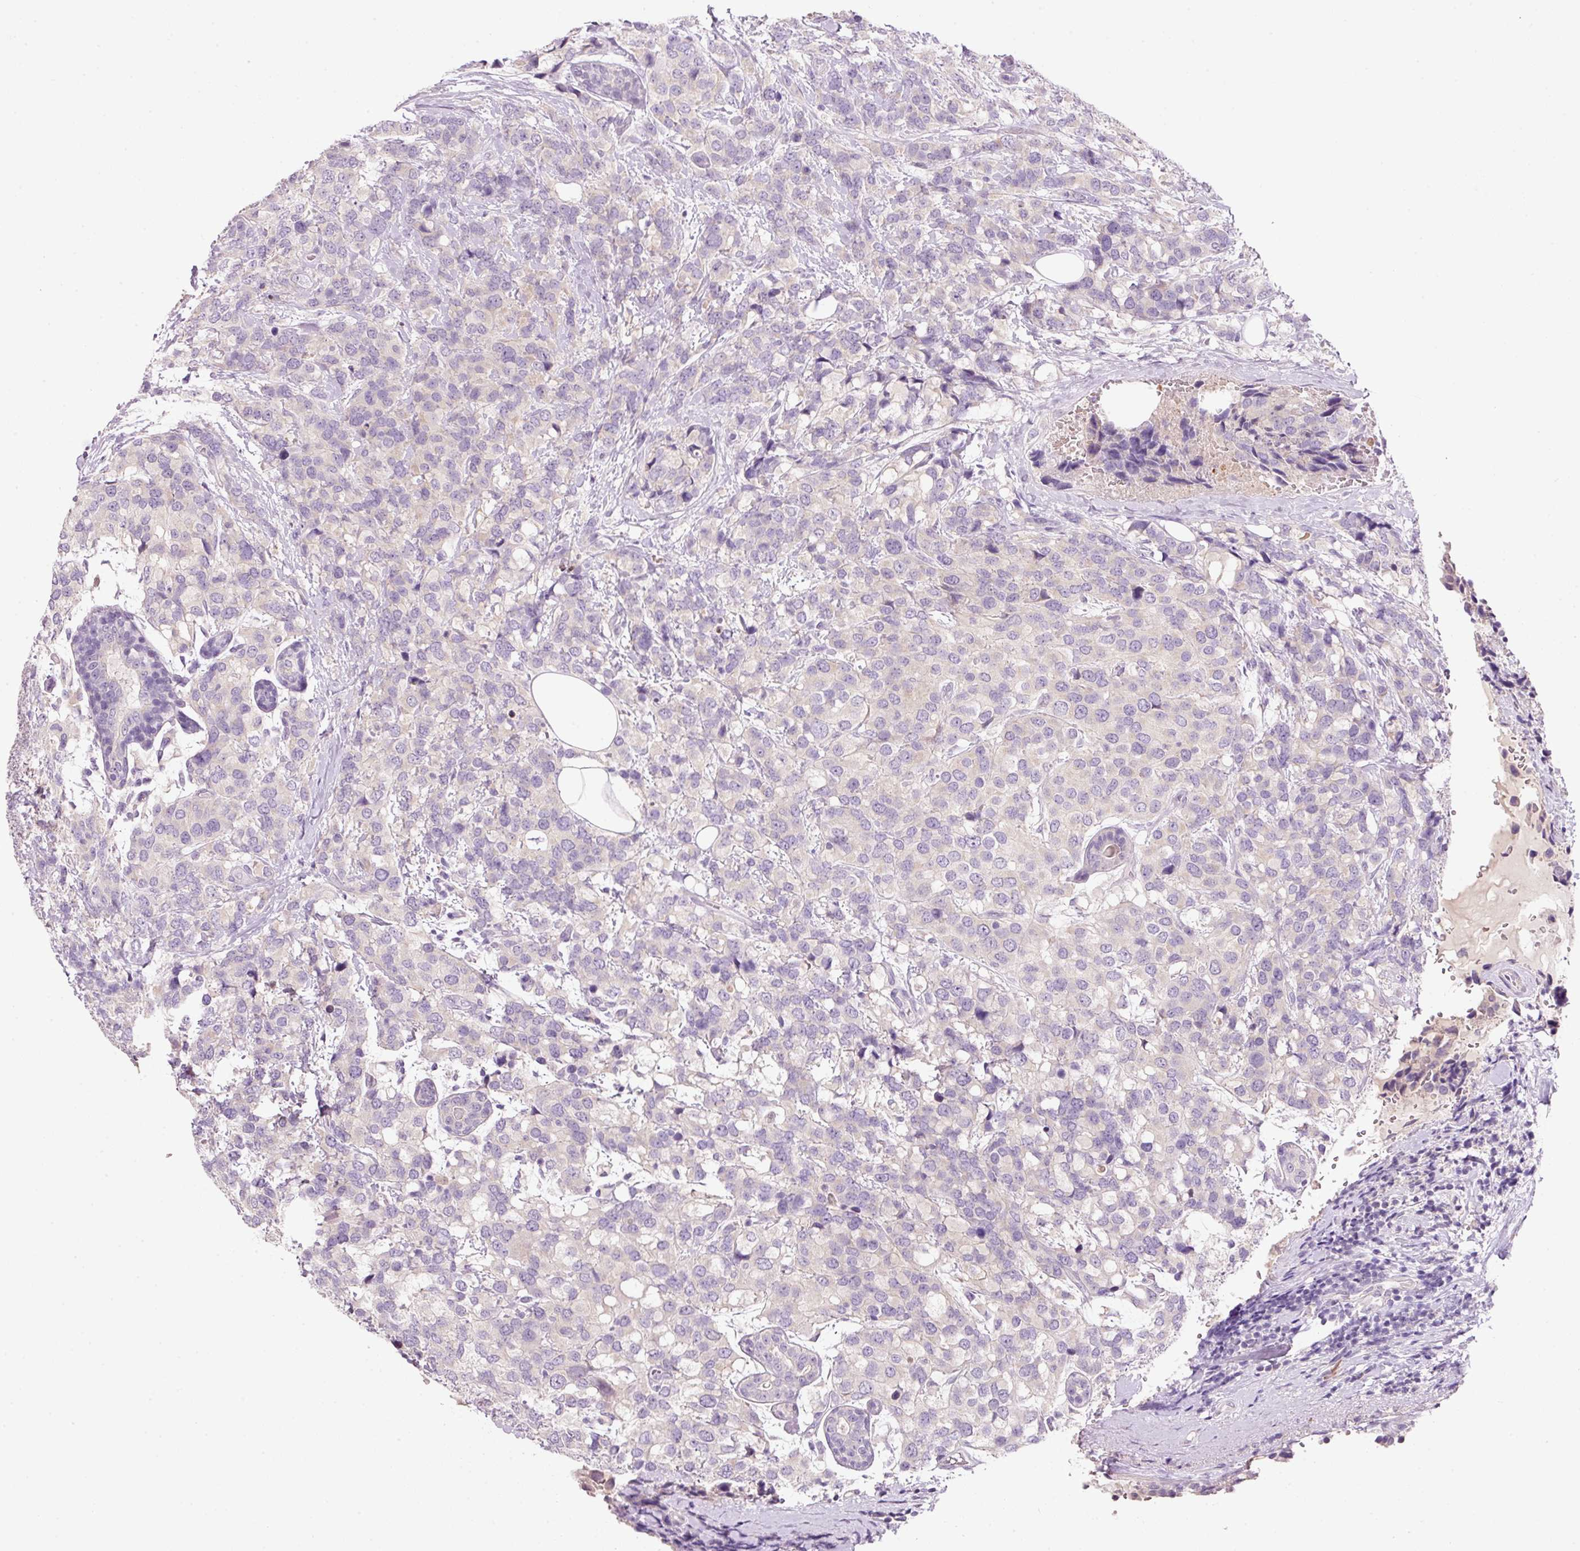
{"staining": {"intensity": "negative", "quantity": "none", "location": "none"}, "tissue": "breast cancer", "cell_type": "Tumor cells", "image_type": "cancer", "snomed": [{"axis": "morphology", "description": "Lobular carcinoma"}, {"axis": "topography", "description": "Breast"}], "caption": "The micrograph exhibits no significant staining in tumor cells of breast cancer (lobular carcinoma).", "gene": "TENT5C", "patient": {"sex": "female", "age": 59}}